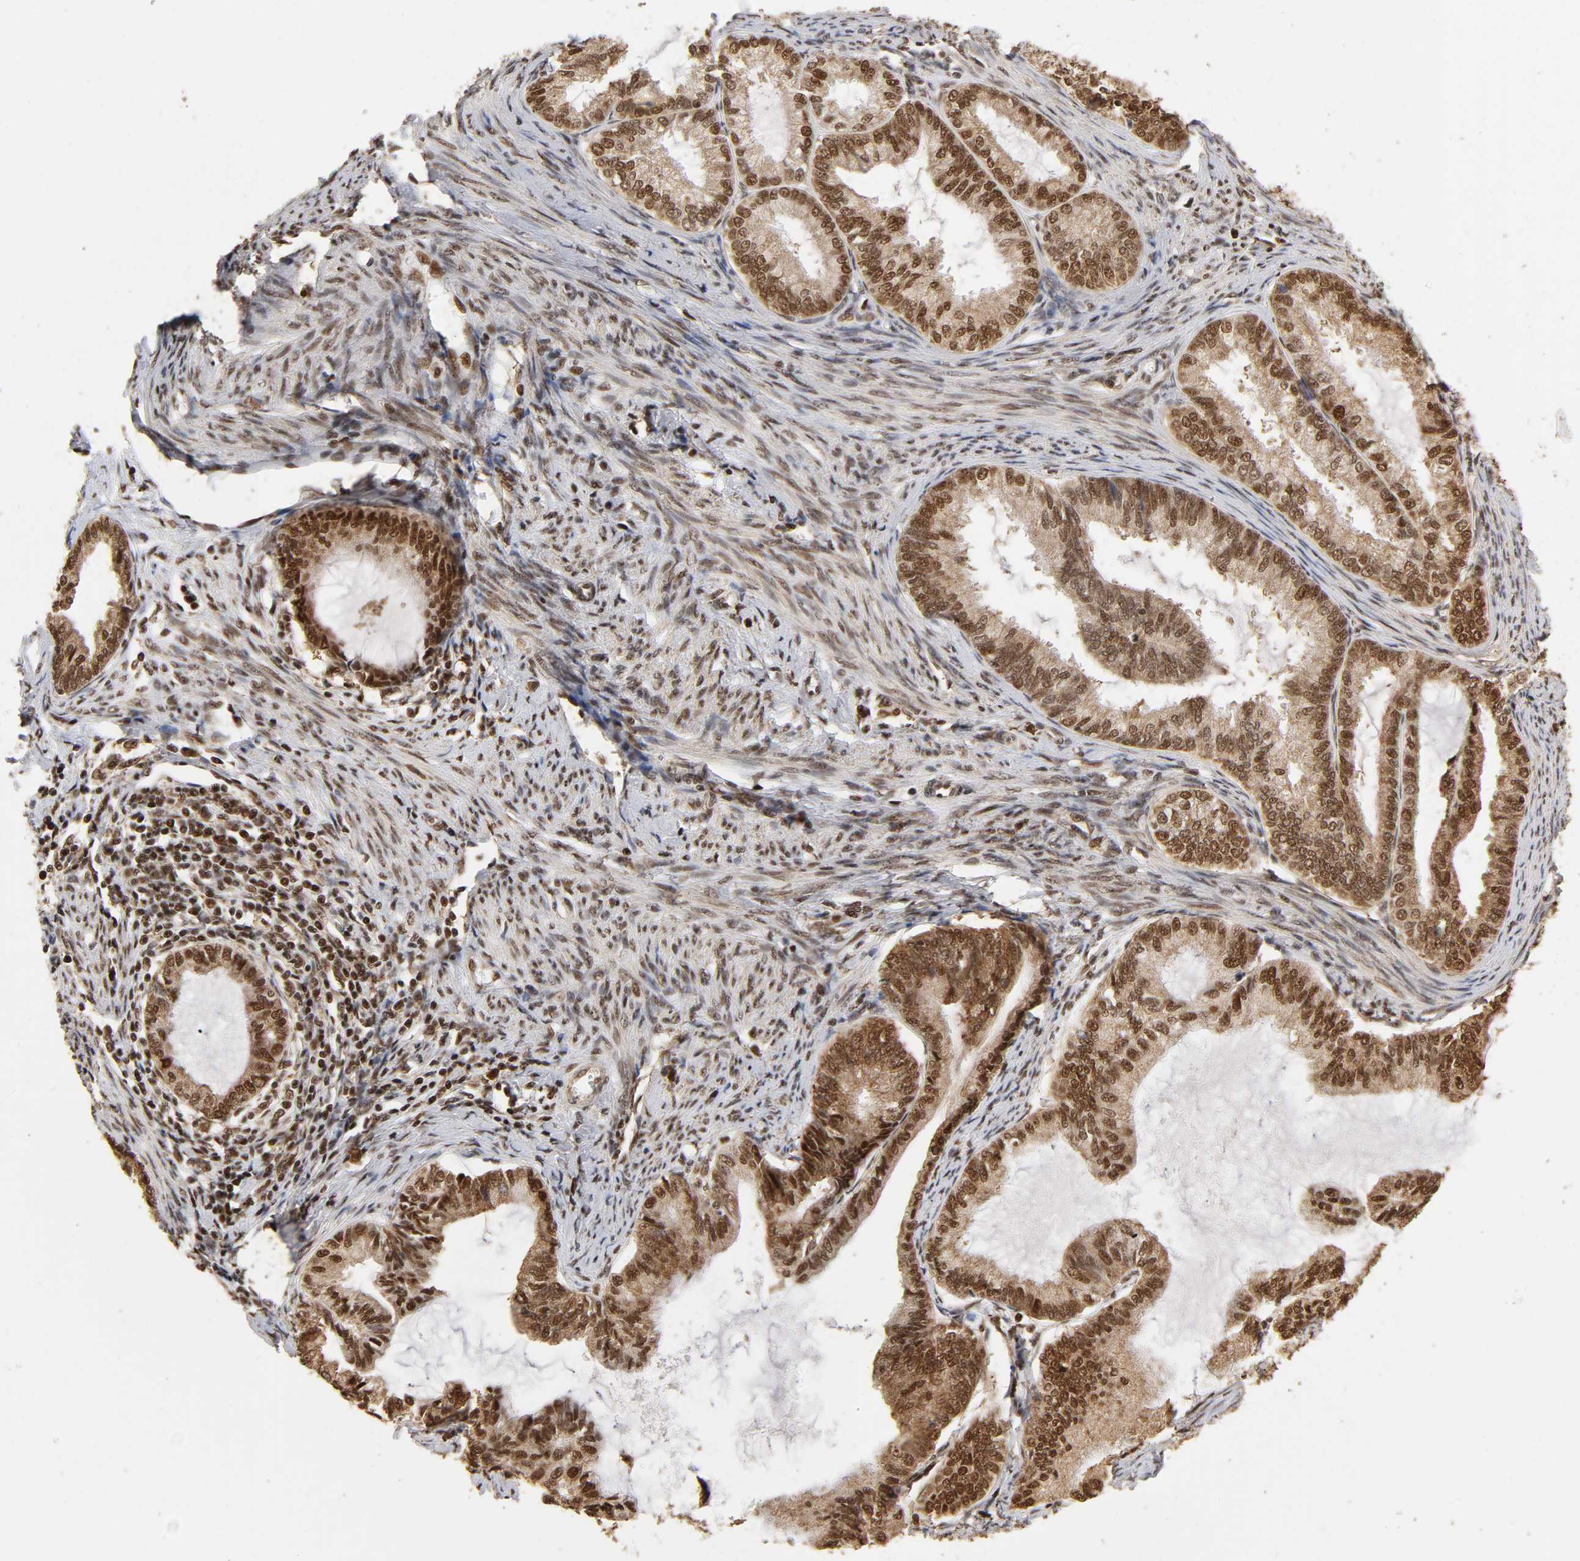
{"staining": {"intensity": "strong", "quantity": ">75%", "location": "cytoplasmic/membranous,nuclear"}, "tissue": "endometrial cancer", "cell_type": "Tumor cells", "image_type": "cancer", "snomed": [{"axis": "morphology", "description": "Adenocarcinoma, NOS"}, {"axis": "topography", "description": "Endometrium"}], "caption": "Adenocarcinoma (endometrial) was stained to show a protein in brown. There is high levels of strong cytoplasmic/membranous and nuclear staining in about >75% of tumor cells. Nuclei are stained in blue.", "gene": "RNF122", "patient": {"sex": "female", "age": 86}}